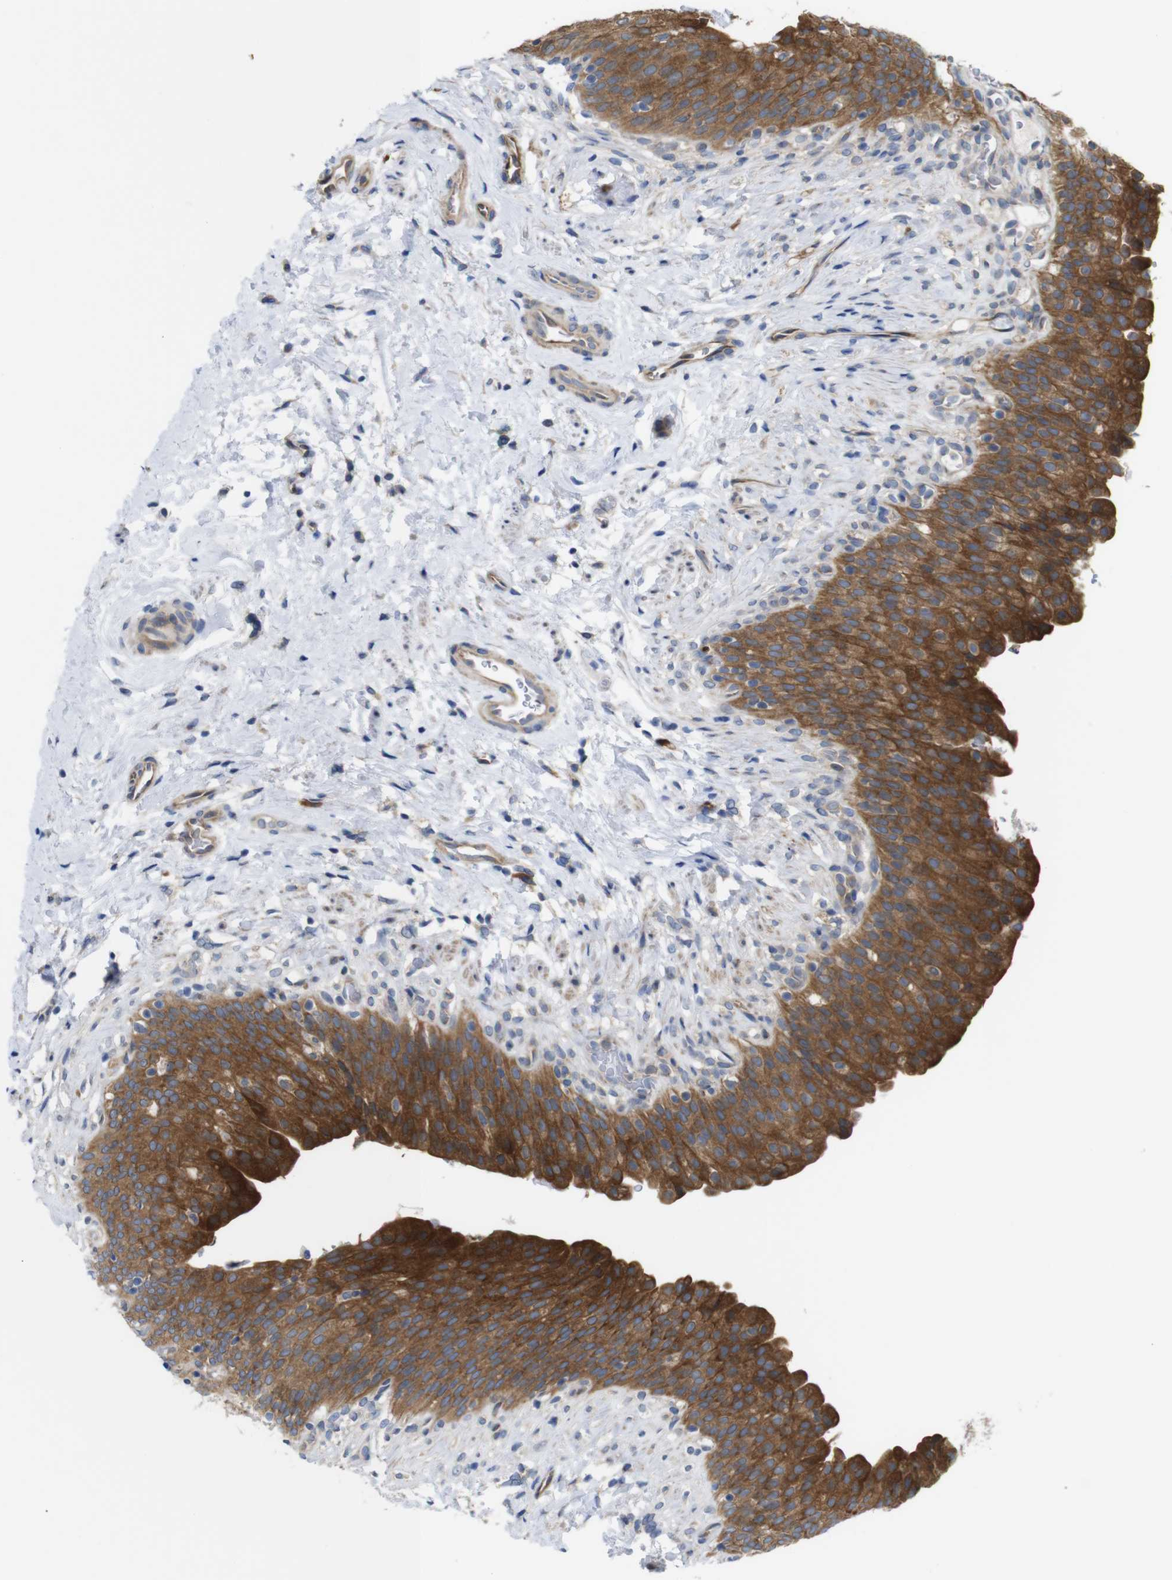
{"staining": {"intensity": "moderate", "quantity": ">75%", "location": "cytoplasmic/membranous"}, "tissue": "urinary bladder", "cell_type": "Urothelial cells", "image_type": "normal", "snomed": [{"axis": "morphology", "description": "Normal tissue, NOS"}, {"axis": "topography", "description": "Urinary bladder"}], "caption": "A brown stain labels moderate cytoplasmic/membranous positivity of a protein in urothelial cells of benign human urinary bladder. The protein of interest is shown in brown color, while the nuclei are stained blue.", "gene": "DDRGK1", "patient": {"sex": "female", "age": 79}}